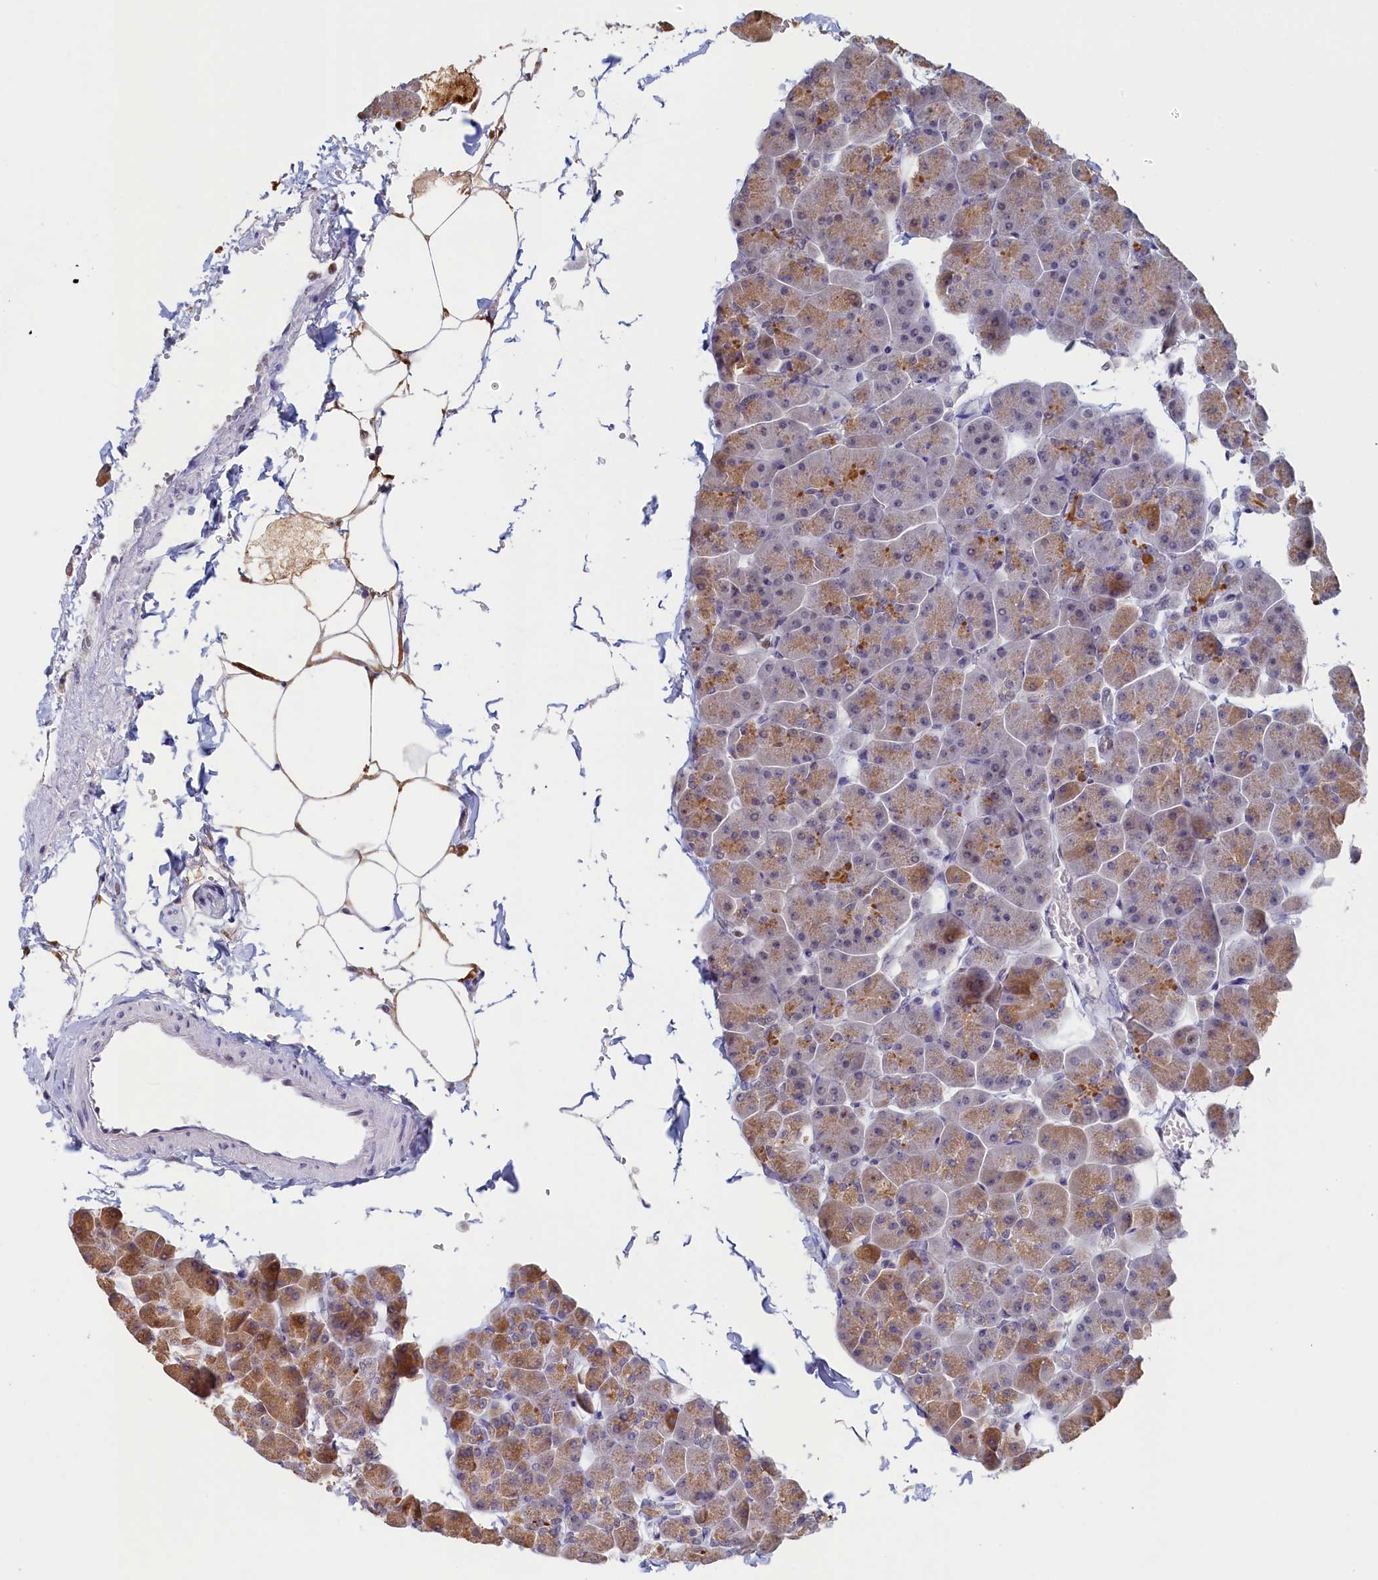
{"staining": {"intensity": "moderate", "quantity": "25%-75%", "location": "cytoplasmic/membranous,nuclear"}, "tissue": "pancreas", "cell_type": "Exocrine glandular cells", "image_type": "normal", "snomed": [{"axis": "morphology", "description": "Normal tissue, NOS"}, {"axis": "topography", "description": "Pancreas"}], "caption": "Immunohistochemistry of benign pancreas reveals medium levels of moderate cytoplasmic/membranous,nuclear positivity in approximately 25%-75% of exocrine glandular cells.", "gene": "MOSPD3", "patient": {"sex": "male", "age": 35}}